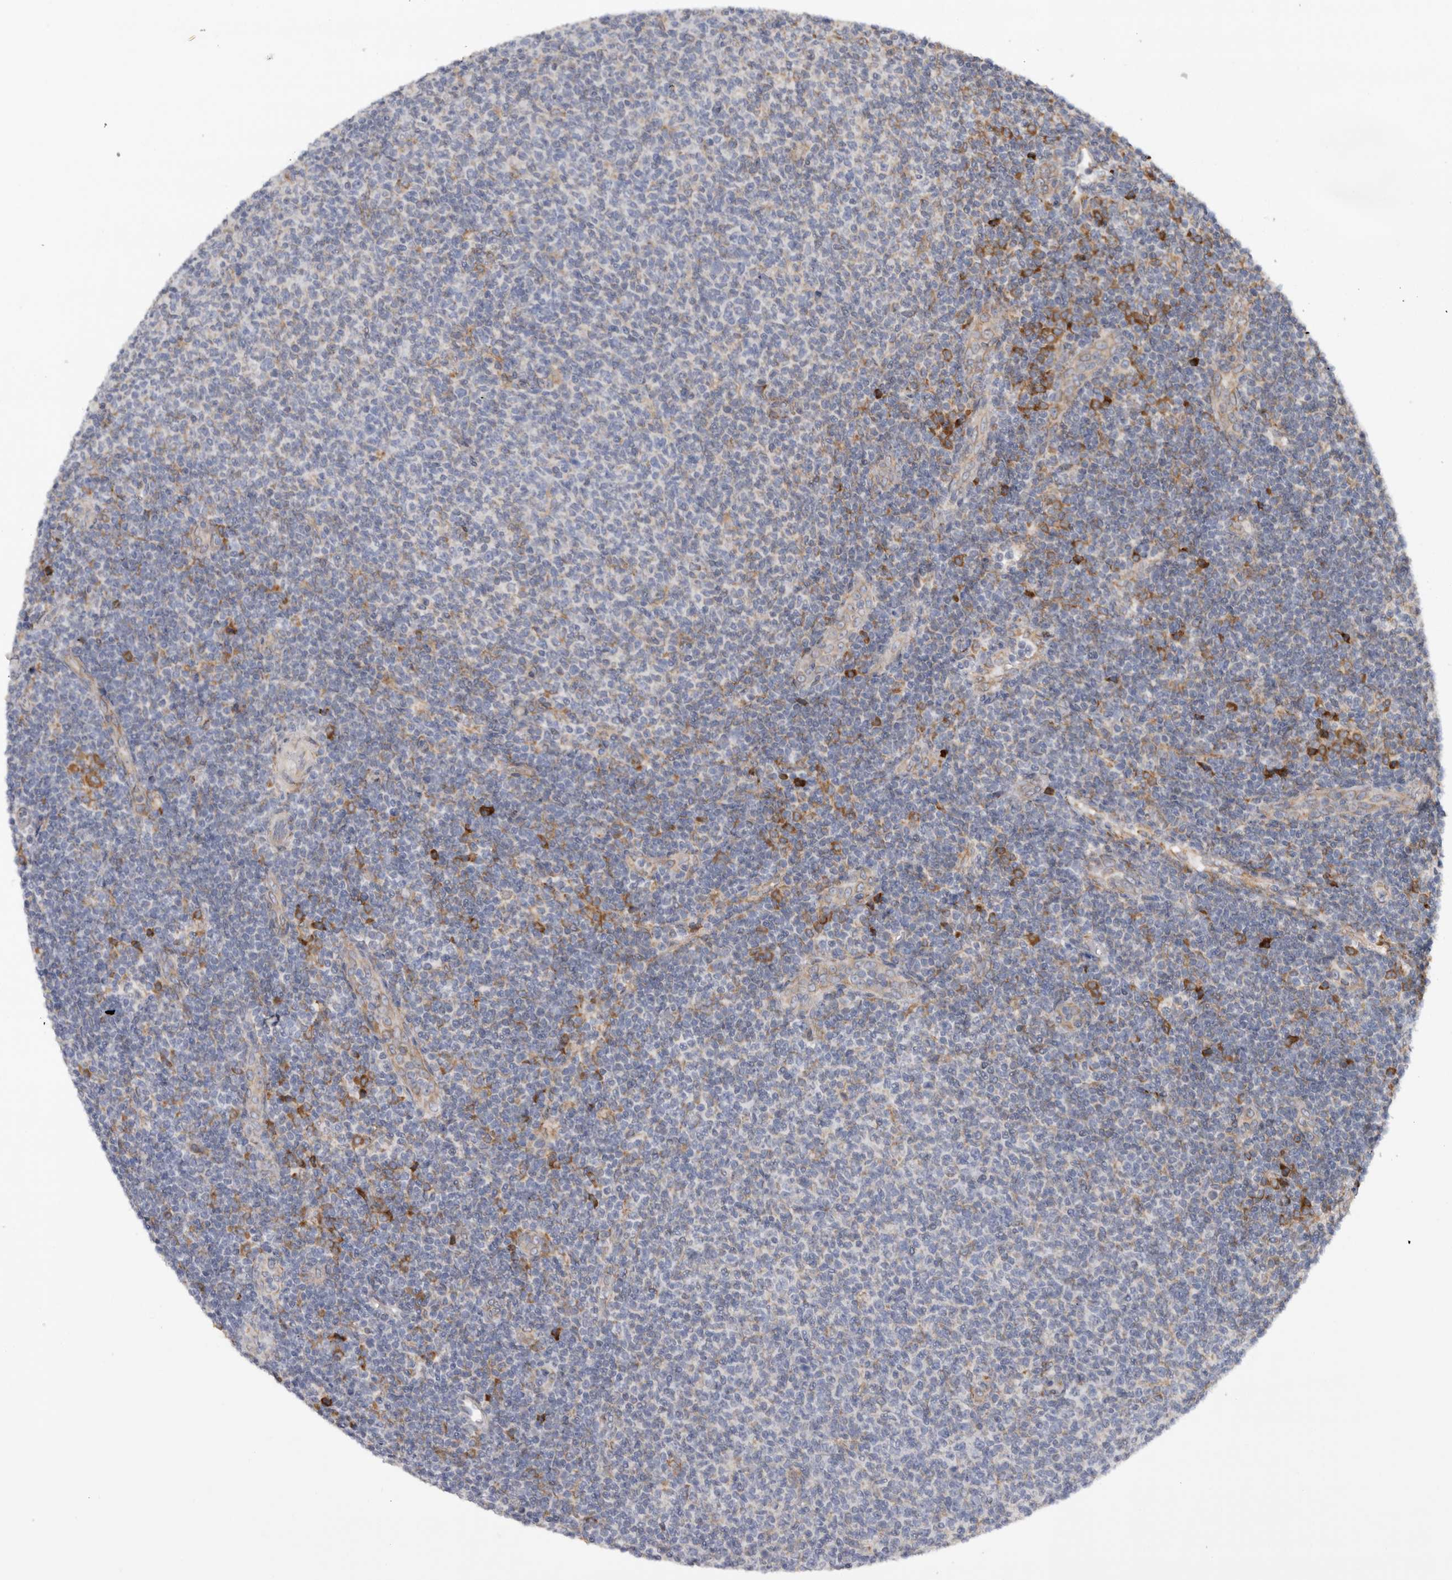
{"staining": {"intensity": "negative", "quantity": "none", "location": "none"}, "tissue": "lymphoma", "cell_type": "Tumor cells", "image_type": "cancer", "snomed": [{"axis": "morphology", "description": "Malignant lymphoma, non-Hodgkin's type, Low grade"}, {"axis": "topography", "description": "Lymph node"}], "caption": "Immunohistochemistry of malignant lymphoma, non-Hodgkin's type (low-grade) shows no expression in tumor cells. (DAB immunohistochemistry visualized using brightfield microscopy, high magnification).", "gene": "GANAB", "patient": {"sex": "male", "age": 66}}